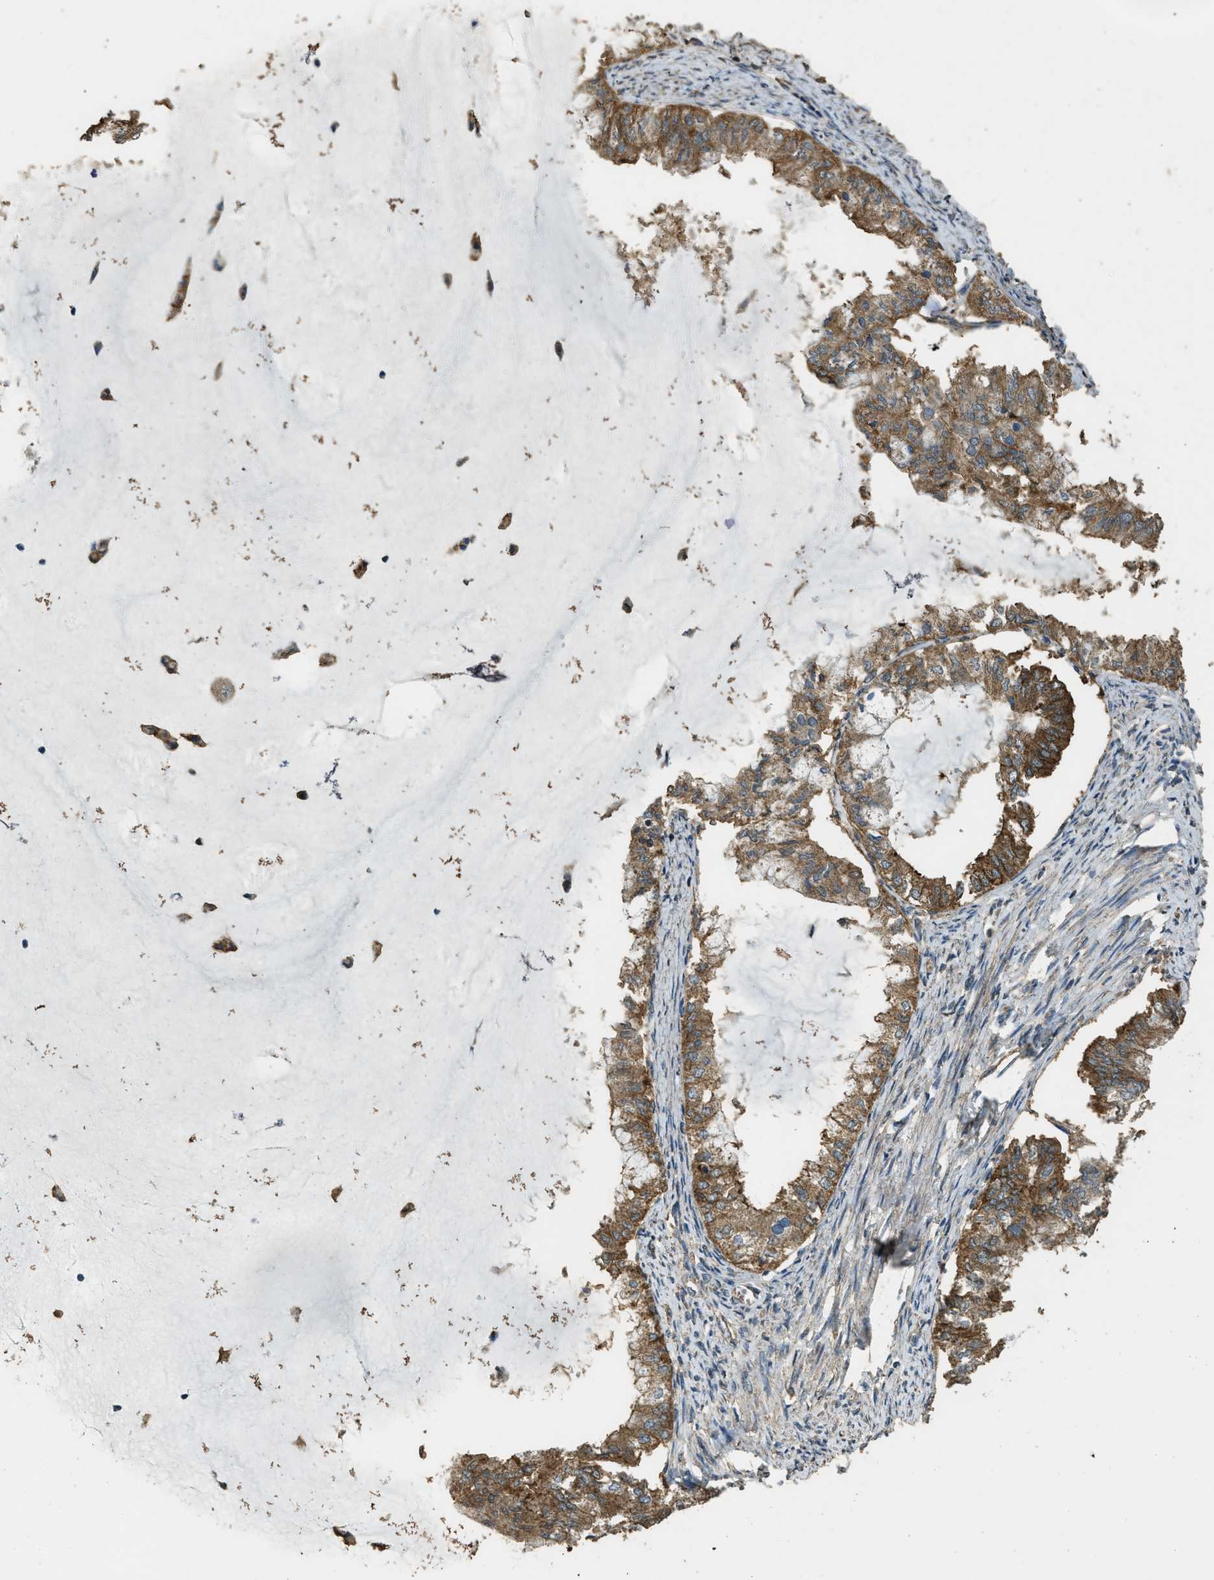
{"staining": {"intensity": "moderate", "quantity": ">75%", "location": "cytoplasmic/membranous"}, "tissue": "endometrial cancer", "cell_type": "Tumor cells", "image_type": "cancer", "snomed": [{"axis": "morphology", "description": "Adenocarcinoma, NOS"}, {"axis": "topography", "description": "Endometrium"}], "caption": "Immunohistochemistry (IHC) histopathology image of human endometrial cancer (adenocarcinoma) stained for a protein (brown), which demonstrates medium levels of moderate cytoplasmic/membranous positivity in approximately >75% of tumor cells.", "gene": "CD276", "patient": {"sex": "female", "age": 86}}